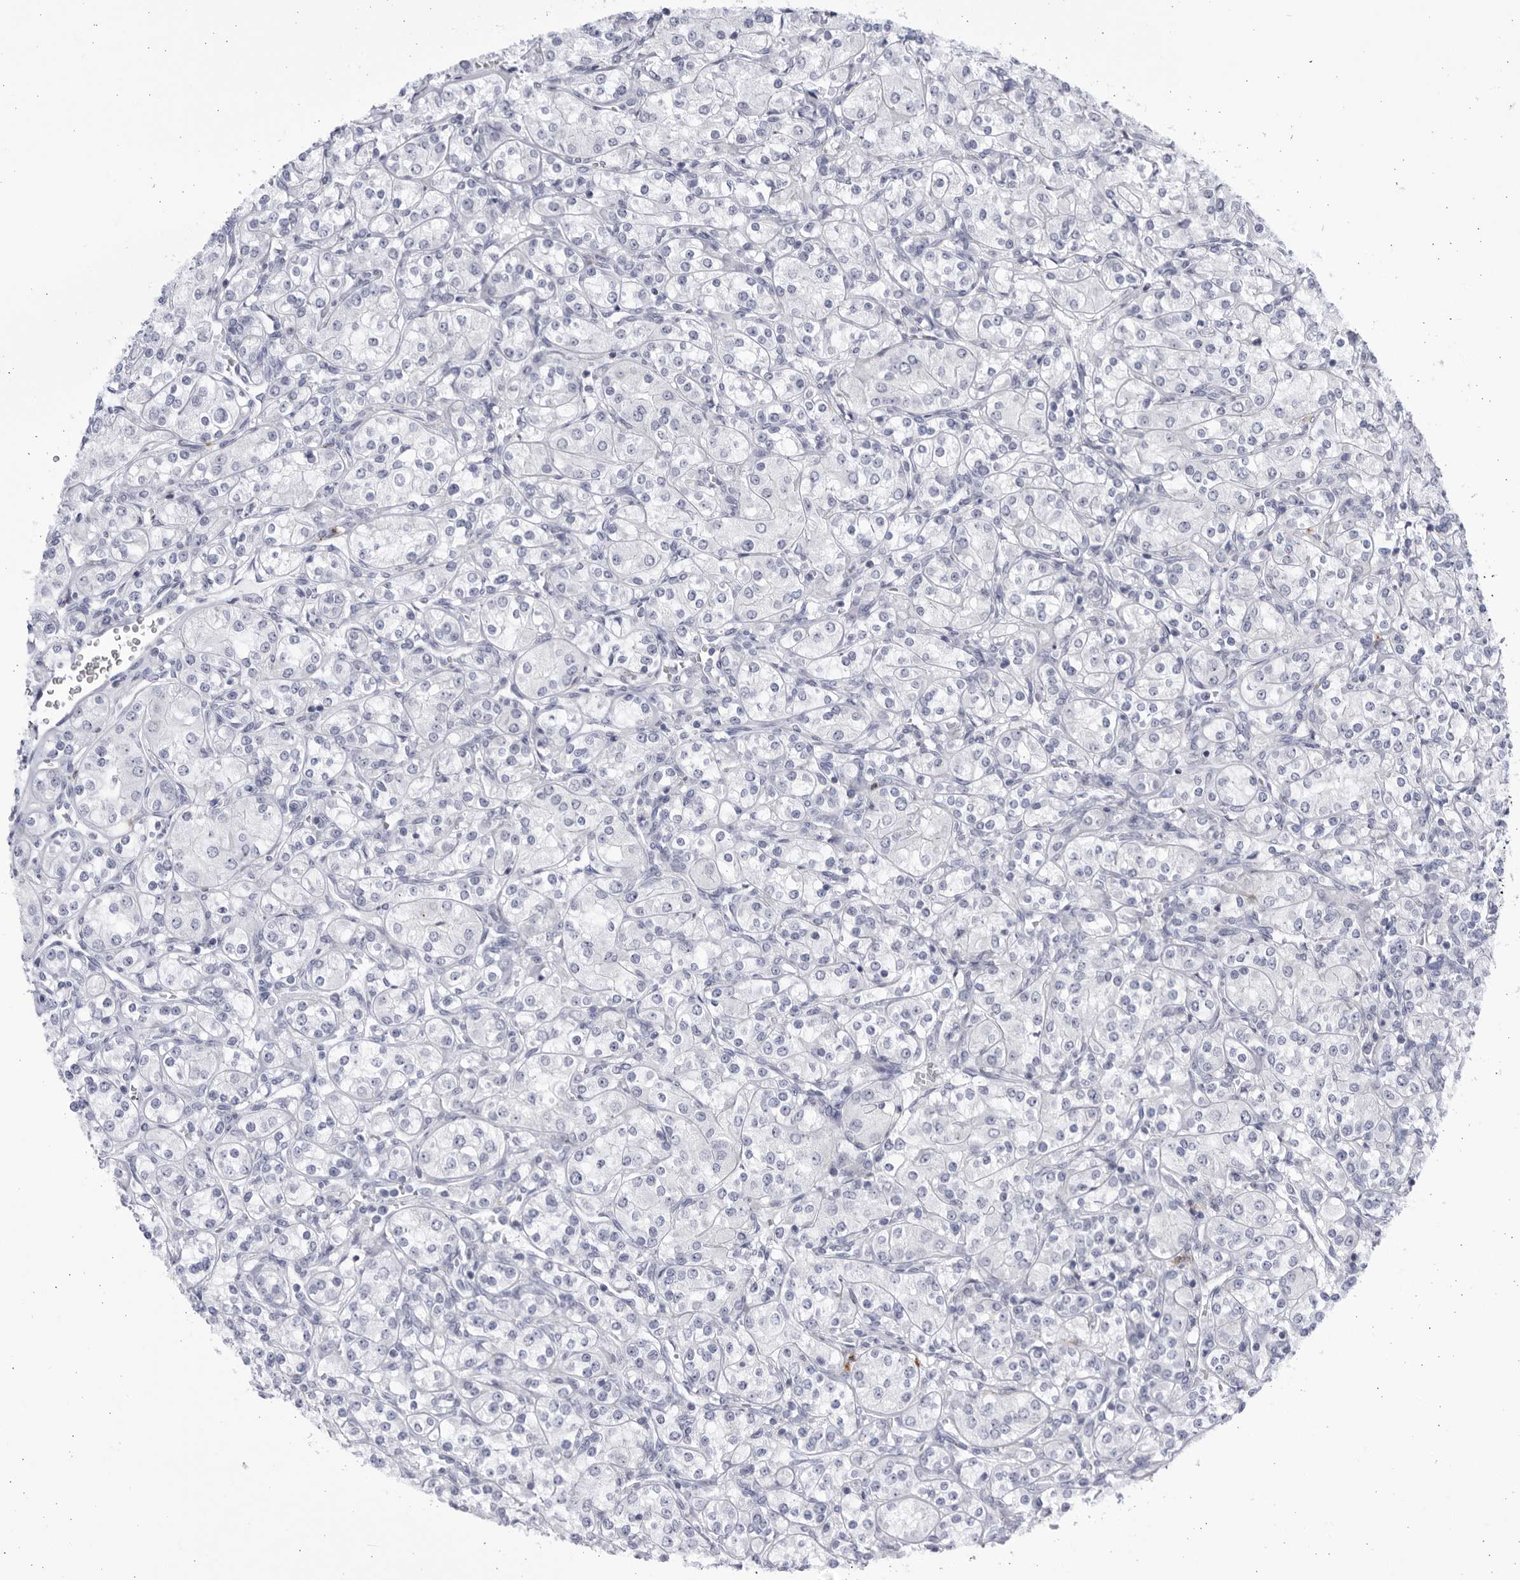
{"staining": {"intensity": "negative", "quantity": "none", "location": "none"}, "tissue": "renal cancer", "cell_type": "Tumor cells", "image_type": "cancer", "snomed": [{"axis": "morphology", "description": "Adenocarcinoma, NOS"}, {"axis": "topography", "description": "Kidney"}], "caption": "Immunohistochemistry of renal cancer (adenocarcinoma) displays no positivity in tumor cells.", "gene": "CCDC181", "patient": {"sex": "male", "age": 77}}